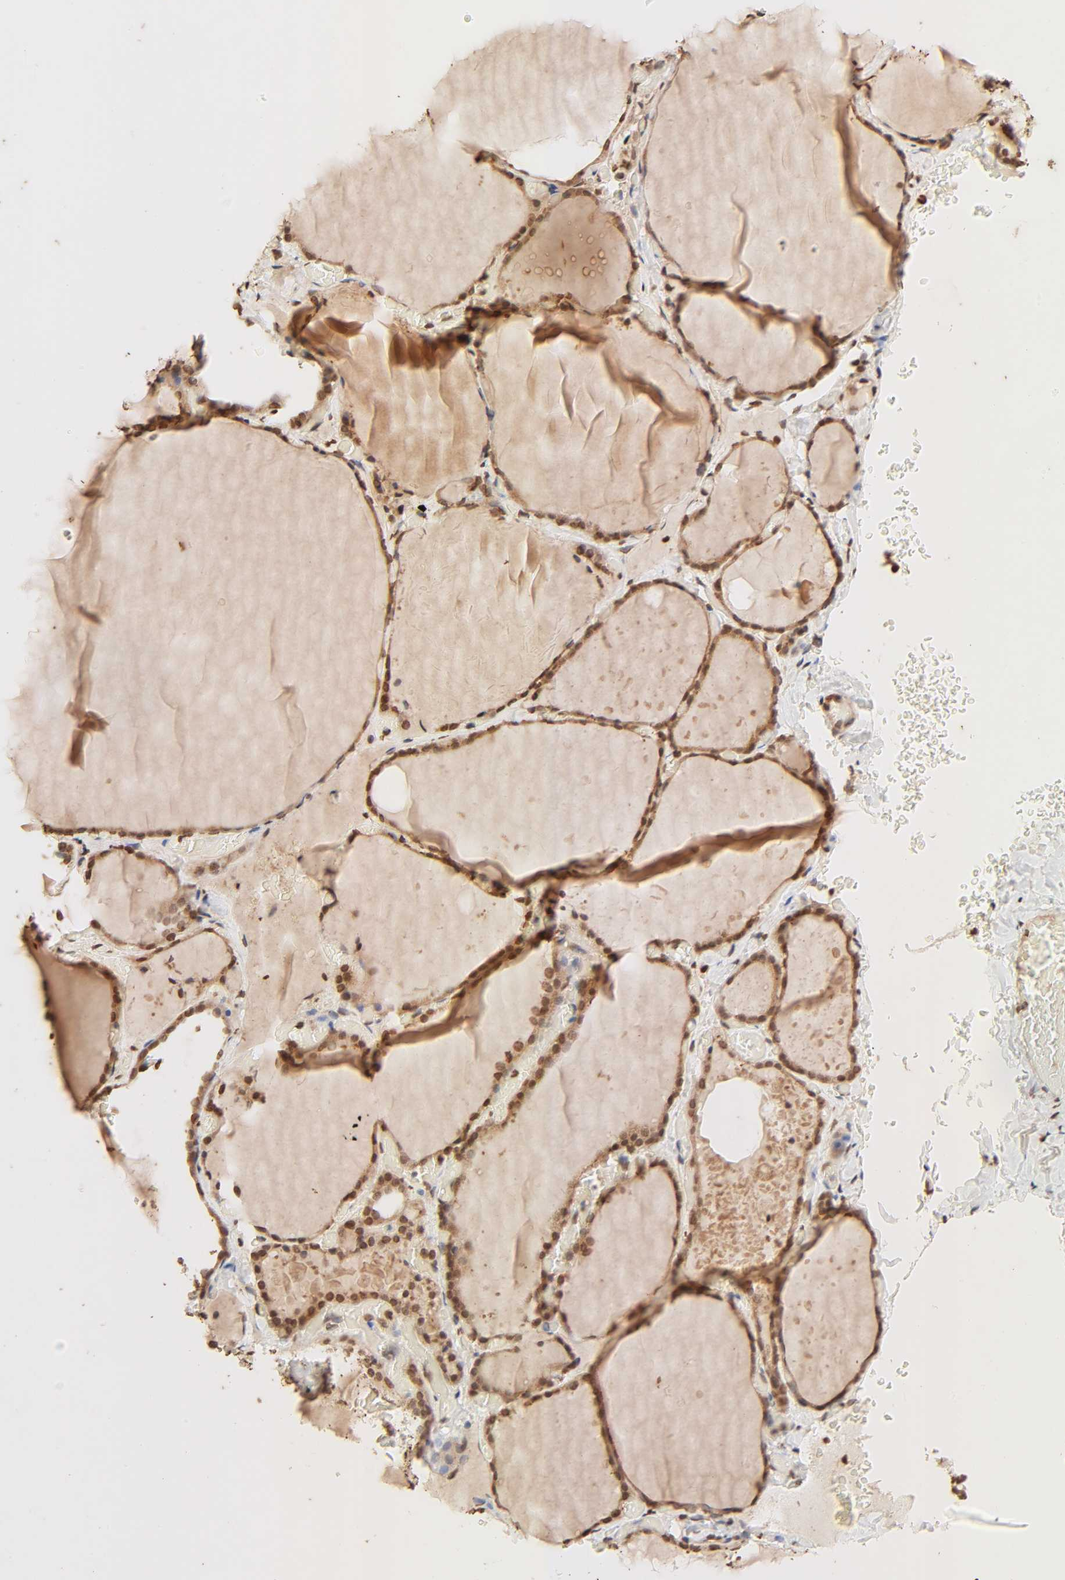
{"staining": {"intensity": "strong", "quantity": ">75%", "location": "cytoplasmic/membranous,nuclear"}, "tissue": "thyroid gland", "cell_type": "Glandular cells", "image_type": "normal", "snomed": [{"axis": "morphology", "description": "Normal tissue, NOS"}, {"axis": "topography", "description": "Thyroid gland"}], "caption": "An immunohistochemistry micrograph of benign tissue is shown. Protein staining in brown shows strong cytoplasmic/membranous,nuclear positivity in thyroid gland within glandular cells.", "gene": "TBL1X", "patient": {"sex": "female", "age": 22}}